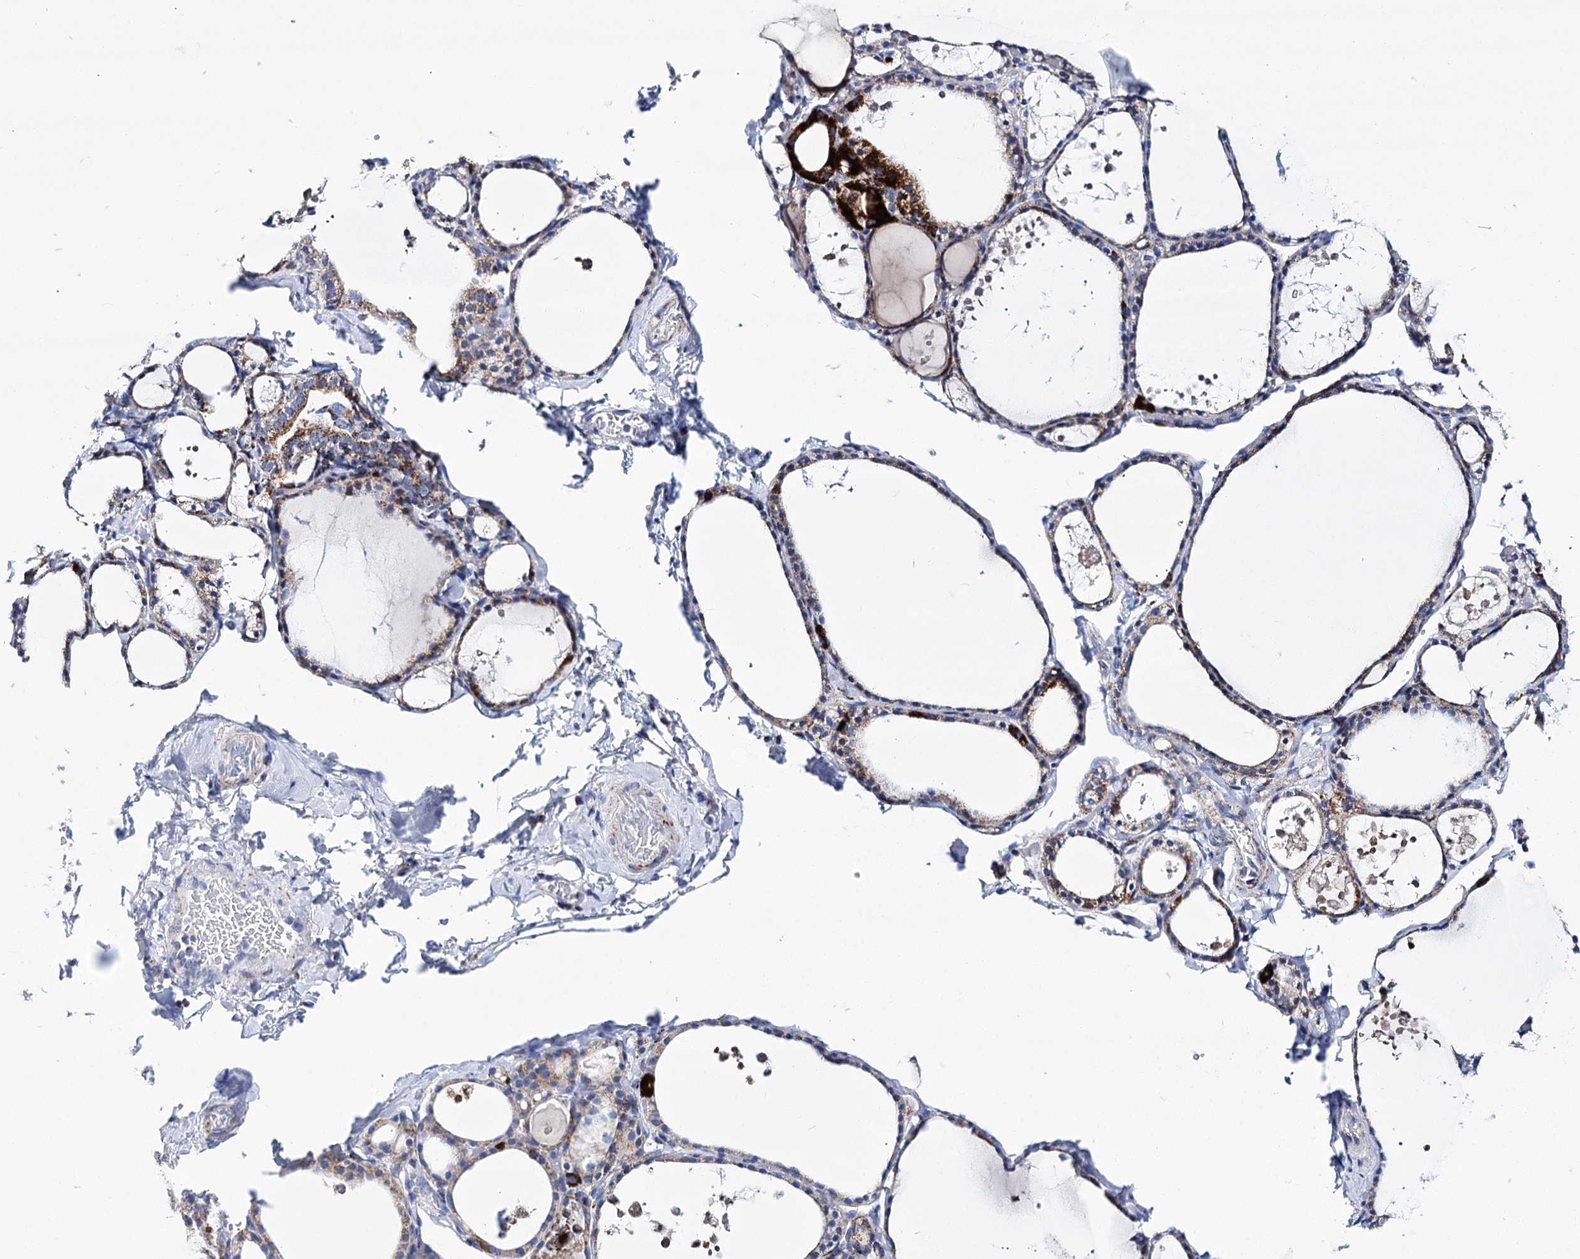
{"staining": {"intensity": "strong", "quantity": "25%-75%", "location": "cytoplasmic/membranous"}, "tissue": "thyroid gland", "cell_type": "Glandular cells", "image_type": "normal", "snomed": [{"axis": "morphology", "description": "Normal tissue, NOS"}, {"axis": "topography", "description": "Thyroid gland"}], "caption": "Immunohistochemistry (IHC) (DAB (3,3'-diaminobenzidine)) staining of unremarkable thyroid gland demonstrates strong cytoplasmic/membranous protein positivity in about 25%-75% of glandular cells. (DAB (3,3'-diaminobenzidine) IHC, brown staining for protein, blue staining for nuclei).", "gene": "UBASH3B", "patient": {"sex": "male", "age": 56}}